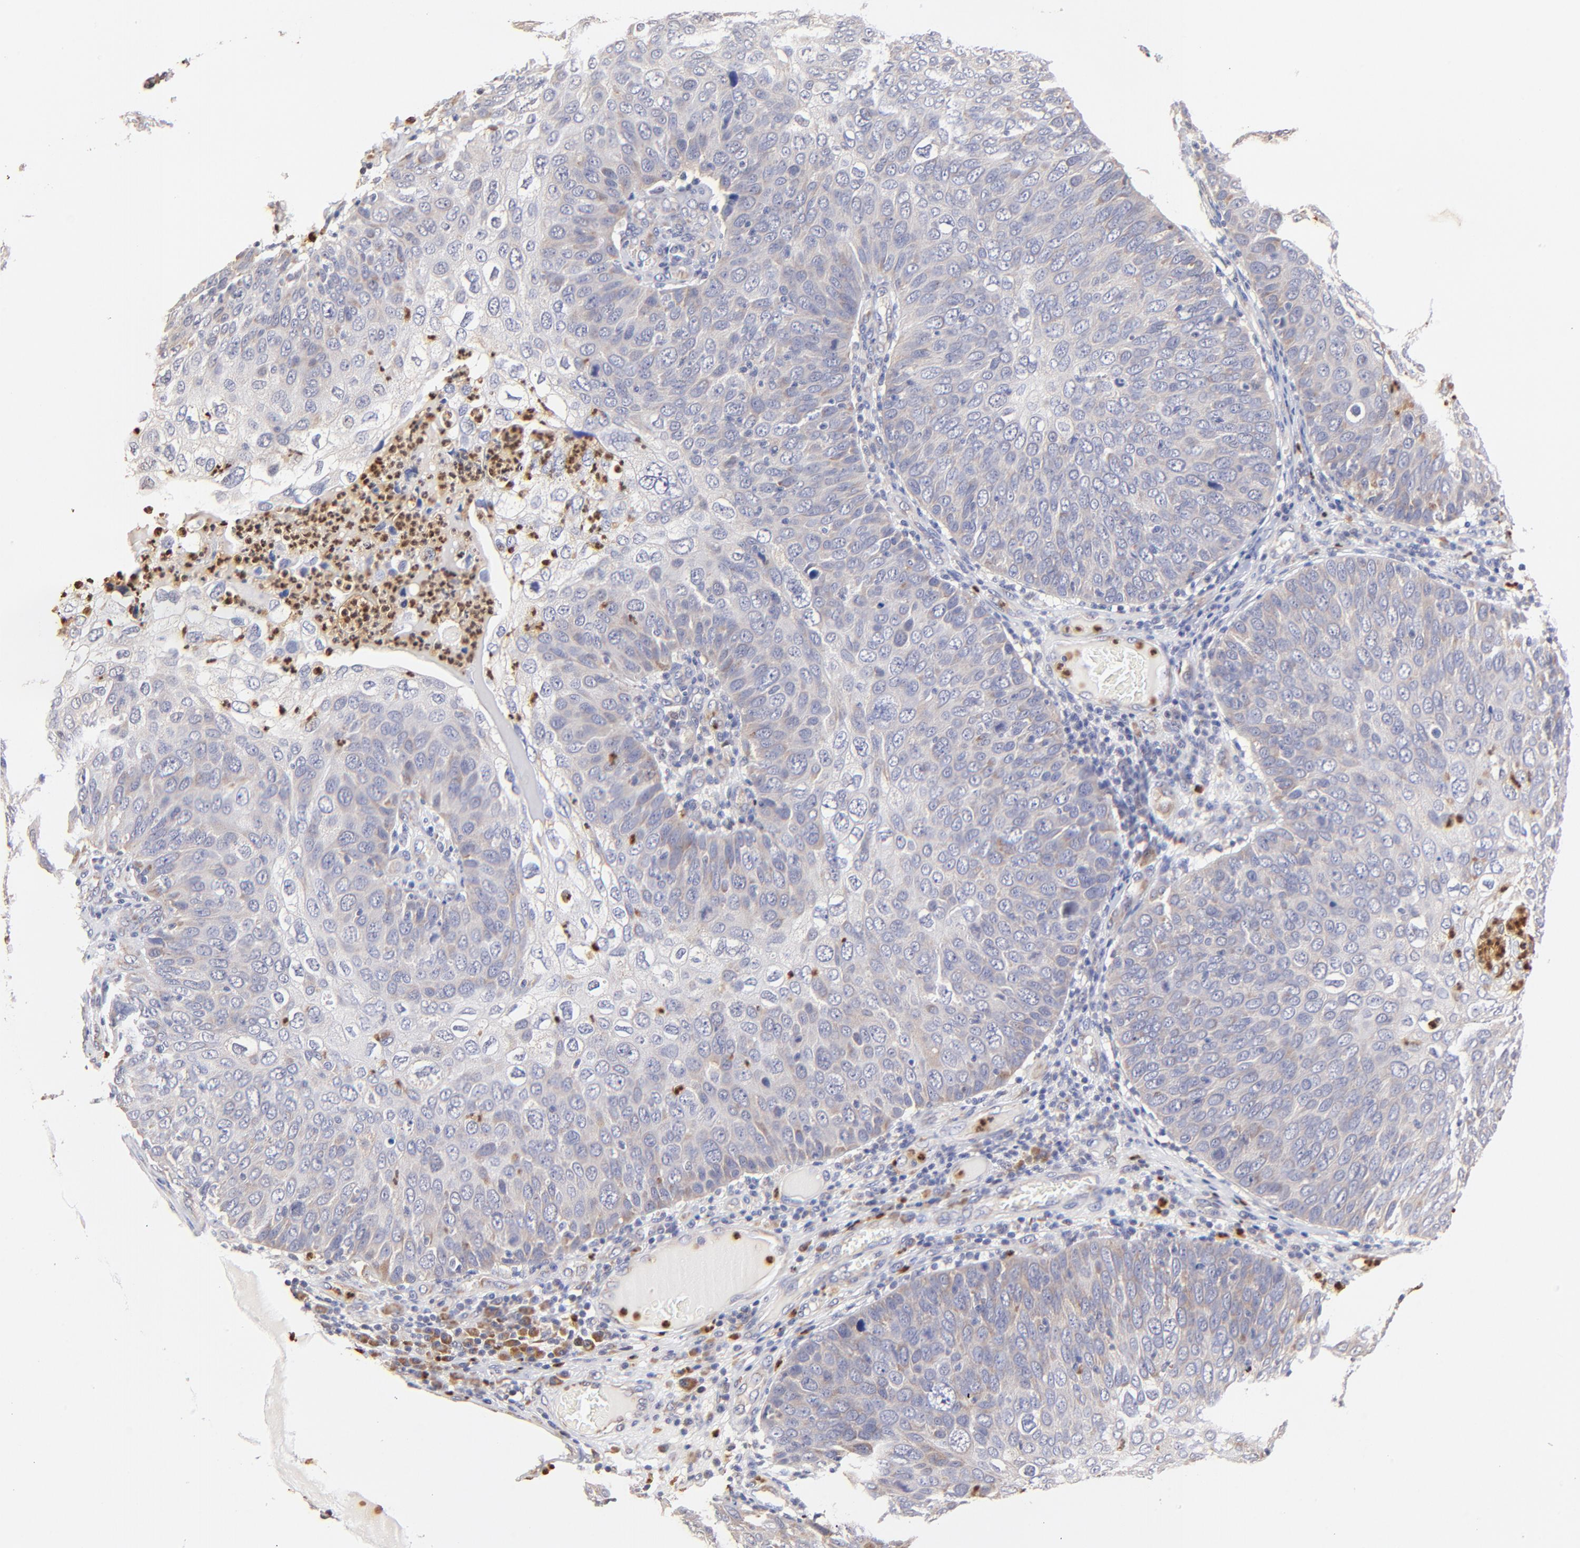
{"staining": {"intensity": "weak", "quantity": "<25%", "location": "cytoplasmic/membranous"}, "tissue": "skin cancer", "cell_type": "Tumor cells", "image_type": "cancer", "snomed": [{"axis": "morphology", "description": "Squamous cell carcinoma, NOS"}, {"axis": "topography", "description": "Skin"}], "caption": "Protein analysis of squamous cell carcinoma (skin) exhibits no significant staining in tumor cells.", "gene": "BBOF1", "patient": {"sex": "male", "age": 87}}